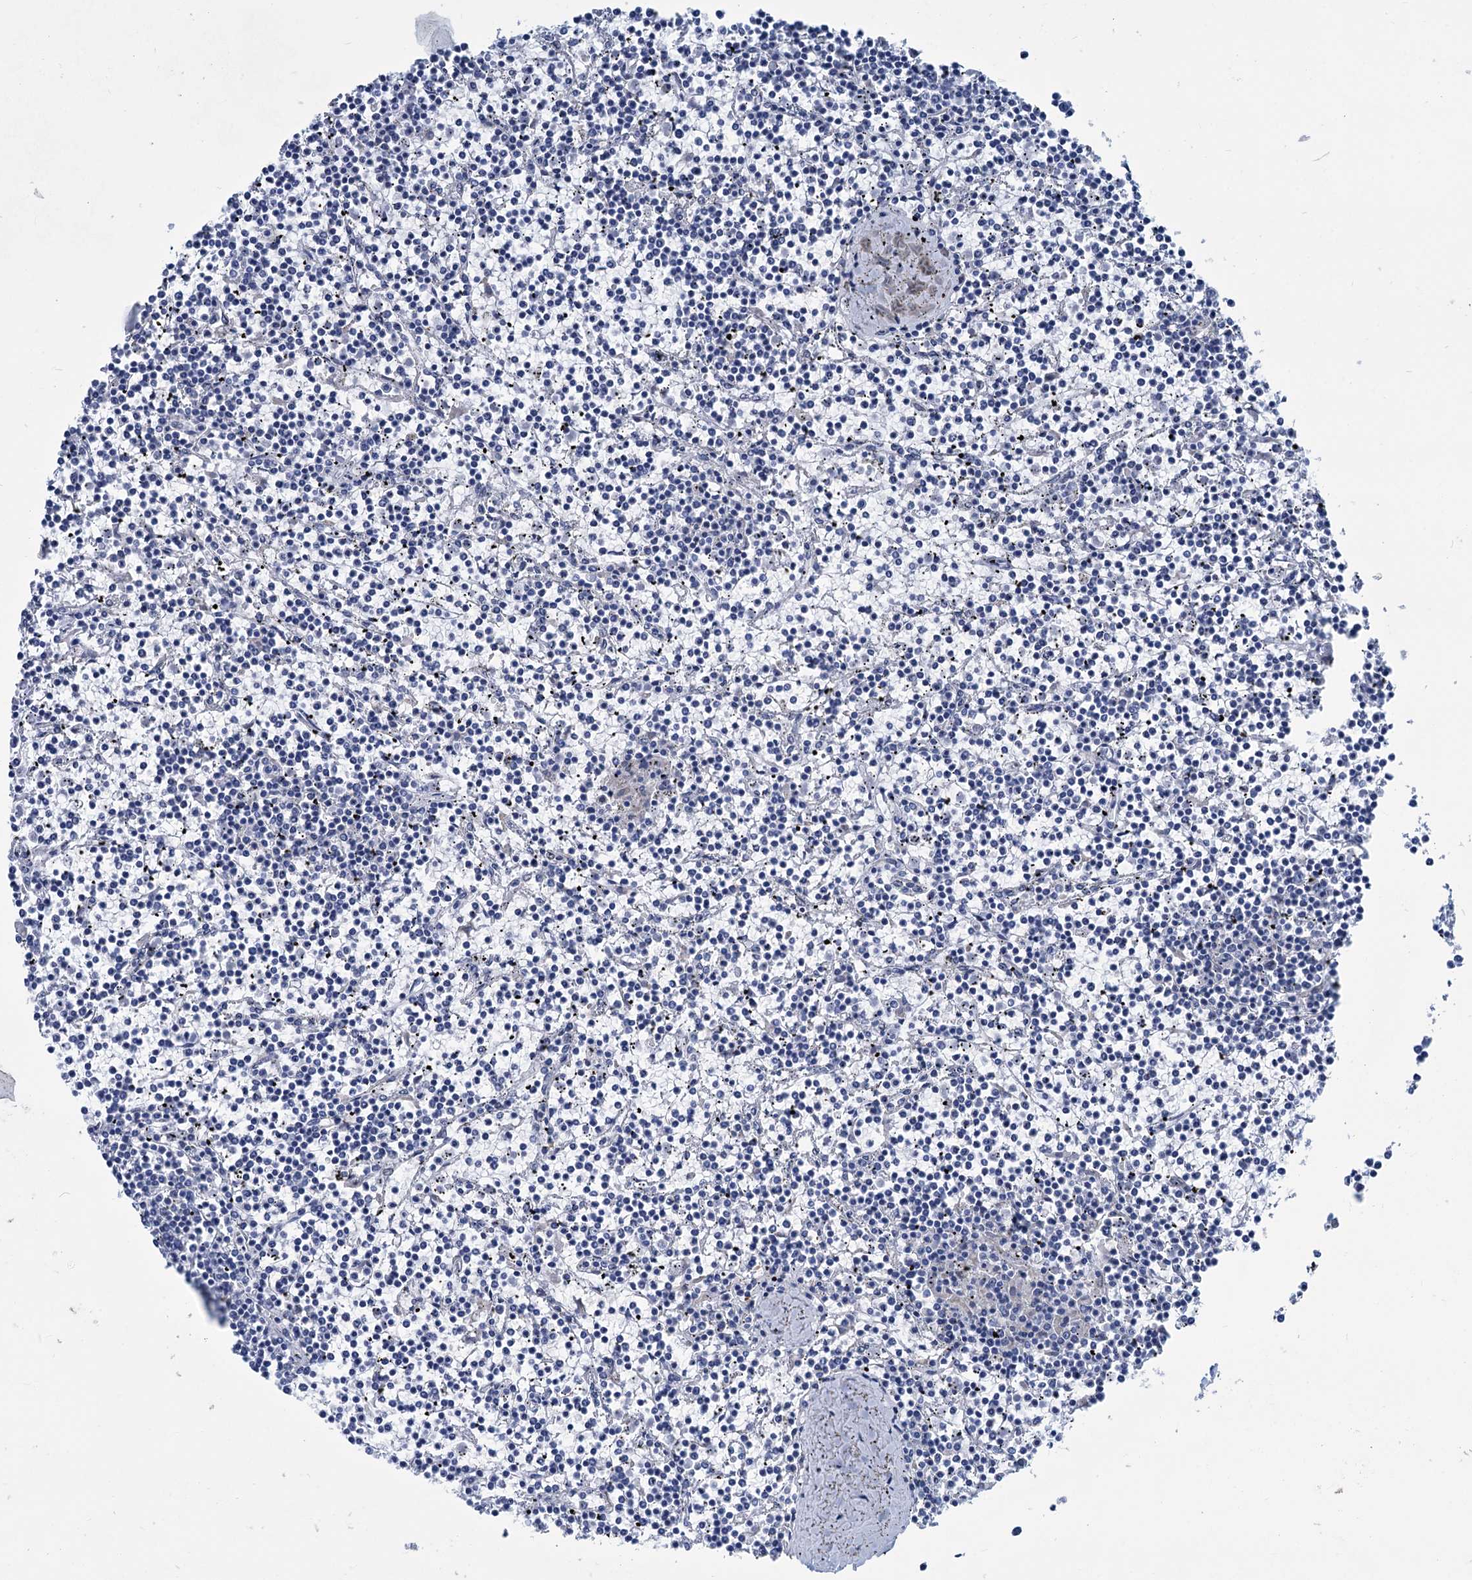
{"staining": {"intensity": "negative", "quantity": "none", "location": "none"}, "tissue": "lymphoma", "cell_type": "Tumor cells", "image_type": "cancer", "snomed": [{"axis": "morphology", "description": "Malignant lymphoma, non-Hodgkin's type, Low grade"}, {"axis": "topography", "description": "Spleen"}], "caption": "Human lymphoma stained for a protein using immunohistochemistry (IHC) demonstrates no positivity in tumor cells.", "gene": "NEU3", "patient": {"sex": "female", "age": 19}}